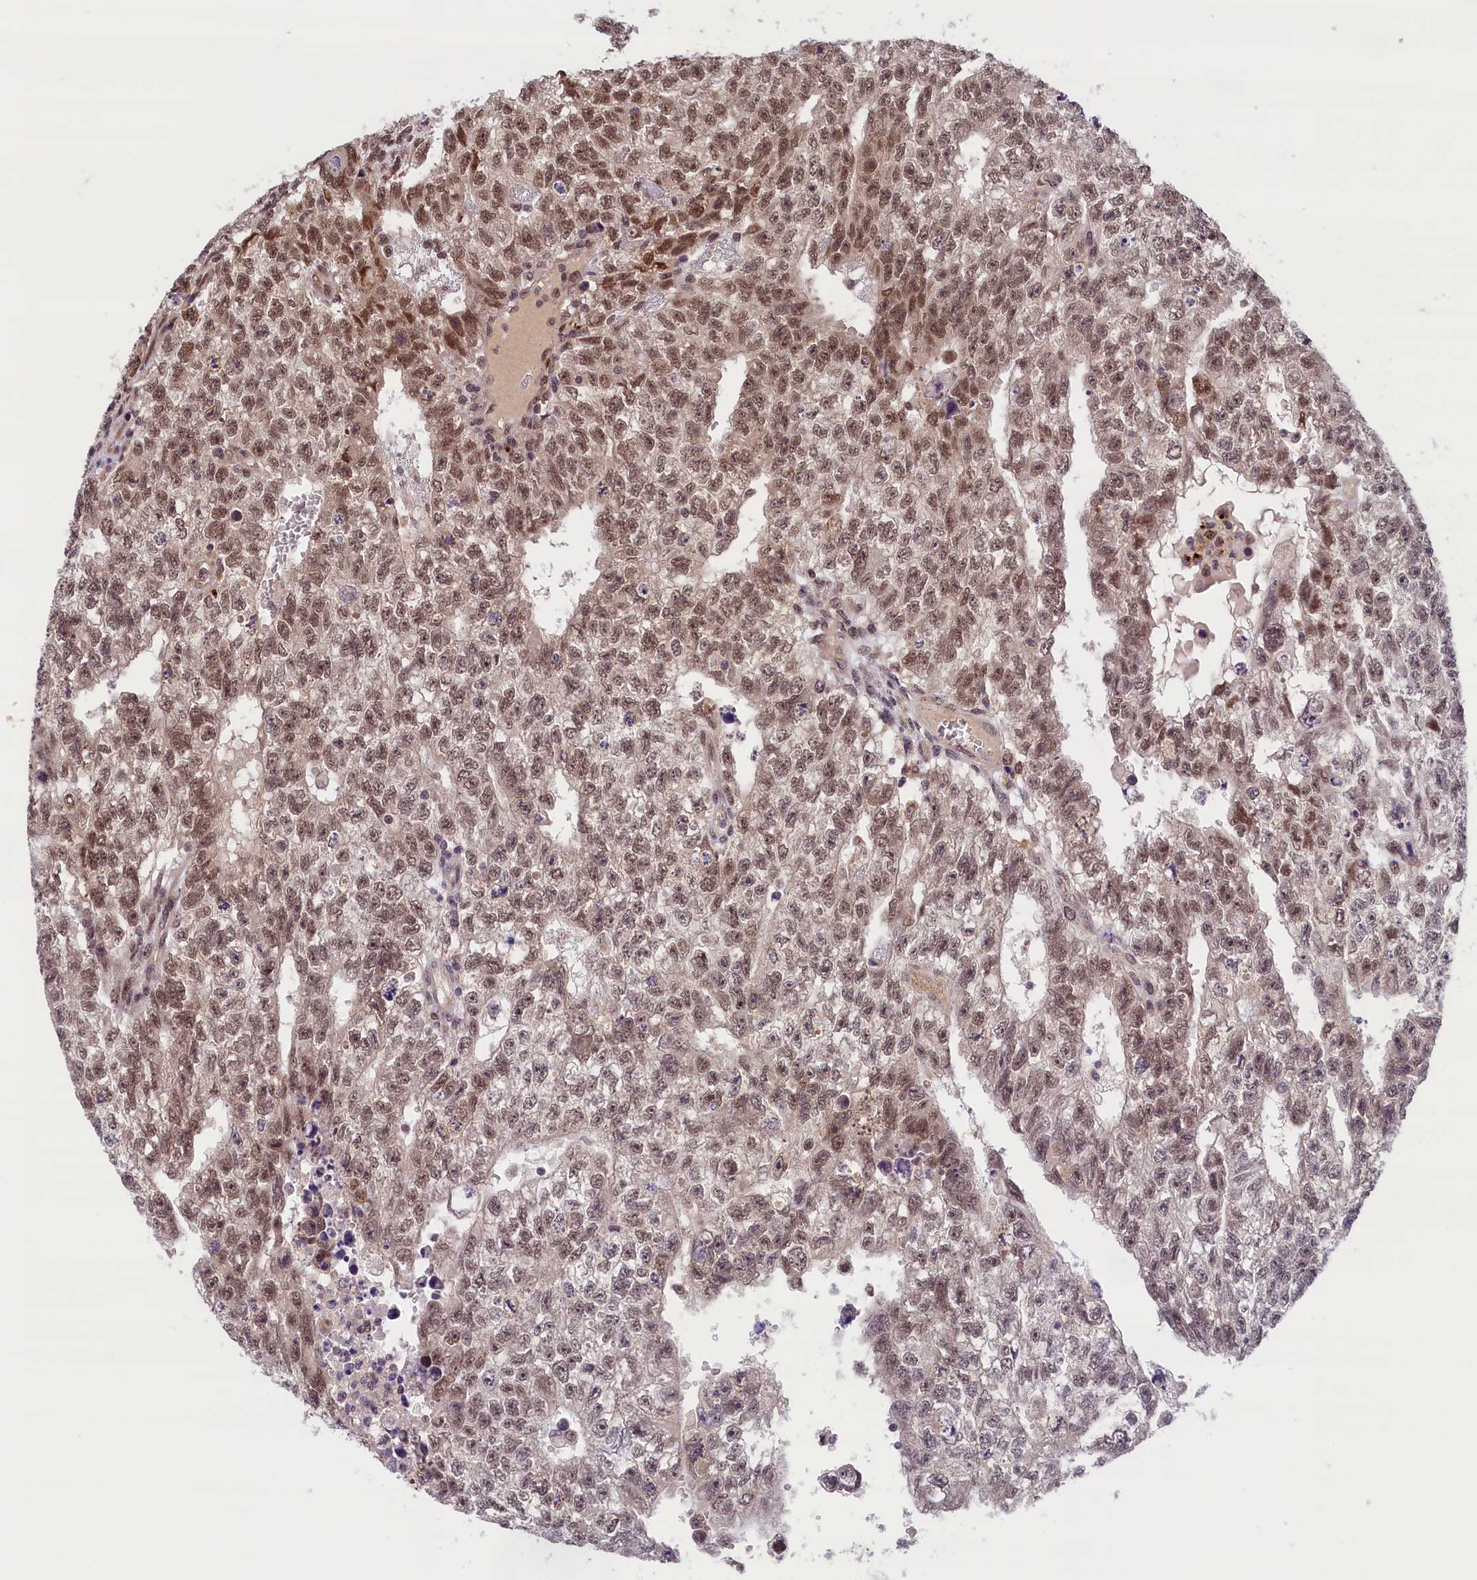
{"staining": {"intensity": "moderate", "quantity": ">75%", "location": "nuclear"}, "tissue": "testis cancer", "cell_type": "Tumor cells", "image_type": "cancer", "snomed": [{"axis": "morphology", "description": "Carcinoma, Embryonal, NOS"}, {"axis": "topography", "description": "Testis"}], "caption": "This photomicrograph reveals IHC staining of human testis cancer, with medium moderate nuclear positivity in about >75% of tumor cells.", "gene": "KCNK6", "patient": {"sex": "male", "age": 26}}